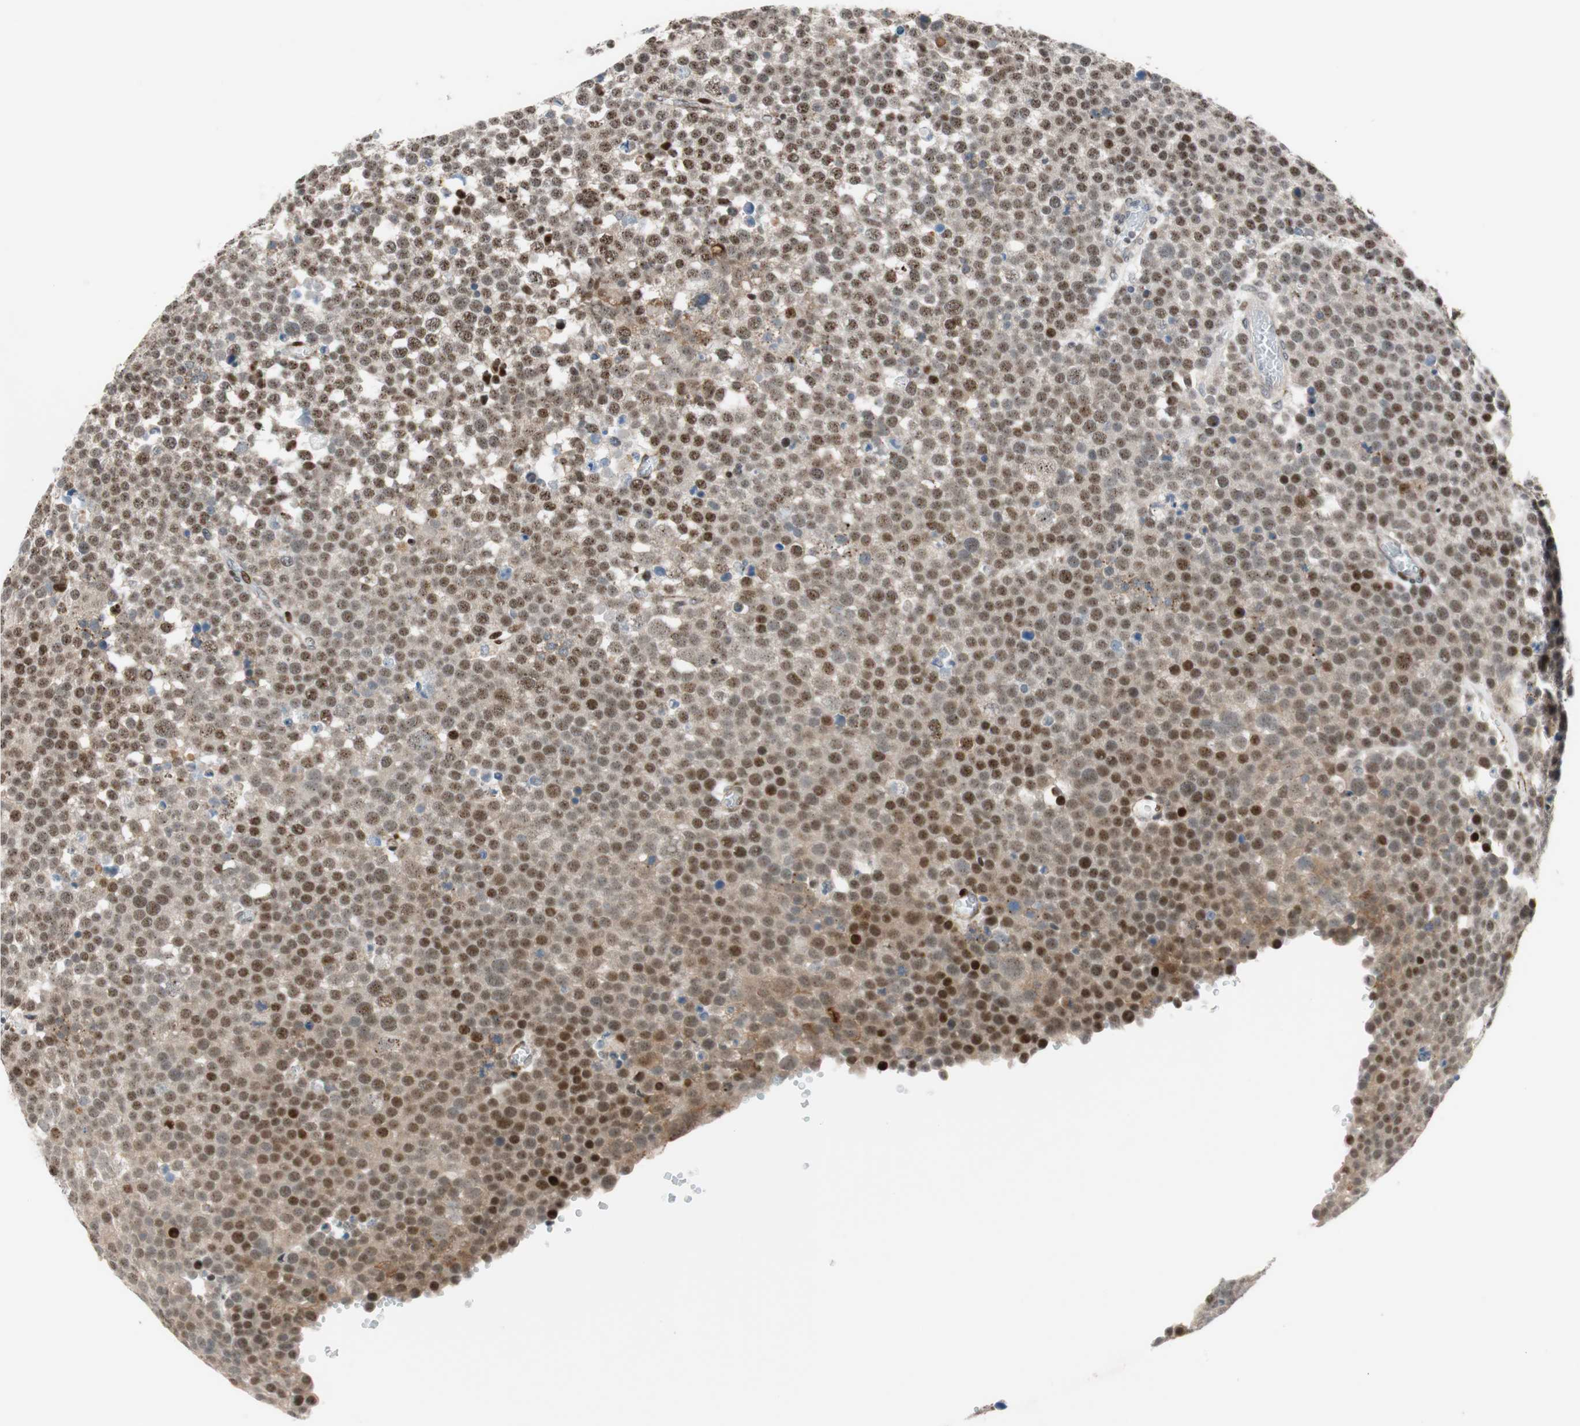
{"staining": {"intensity": "strong", "quantity": "25%-75%", "location": "nuclear"}, "tissue": "testis cancer", "cell_type": "Tumor cells", "image_type": "cancer", "snomed": [{"axis": "morphology", "description": "Seminoma, NOS"}, {"axis": "topography", "description": "Testis"}], "caption": "This image displays testis seminoma stained with IHC to label a protein in brown. The nuclear of tumor cells show strong positivity for the protein. Nuclei are counter-stained blue.", "gene": "FBXO44", "patient": {"sex": "male", "age": 71}}